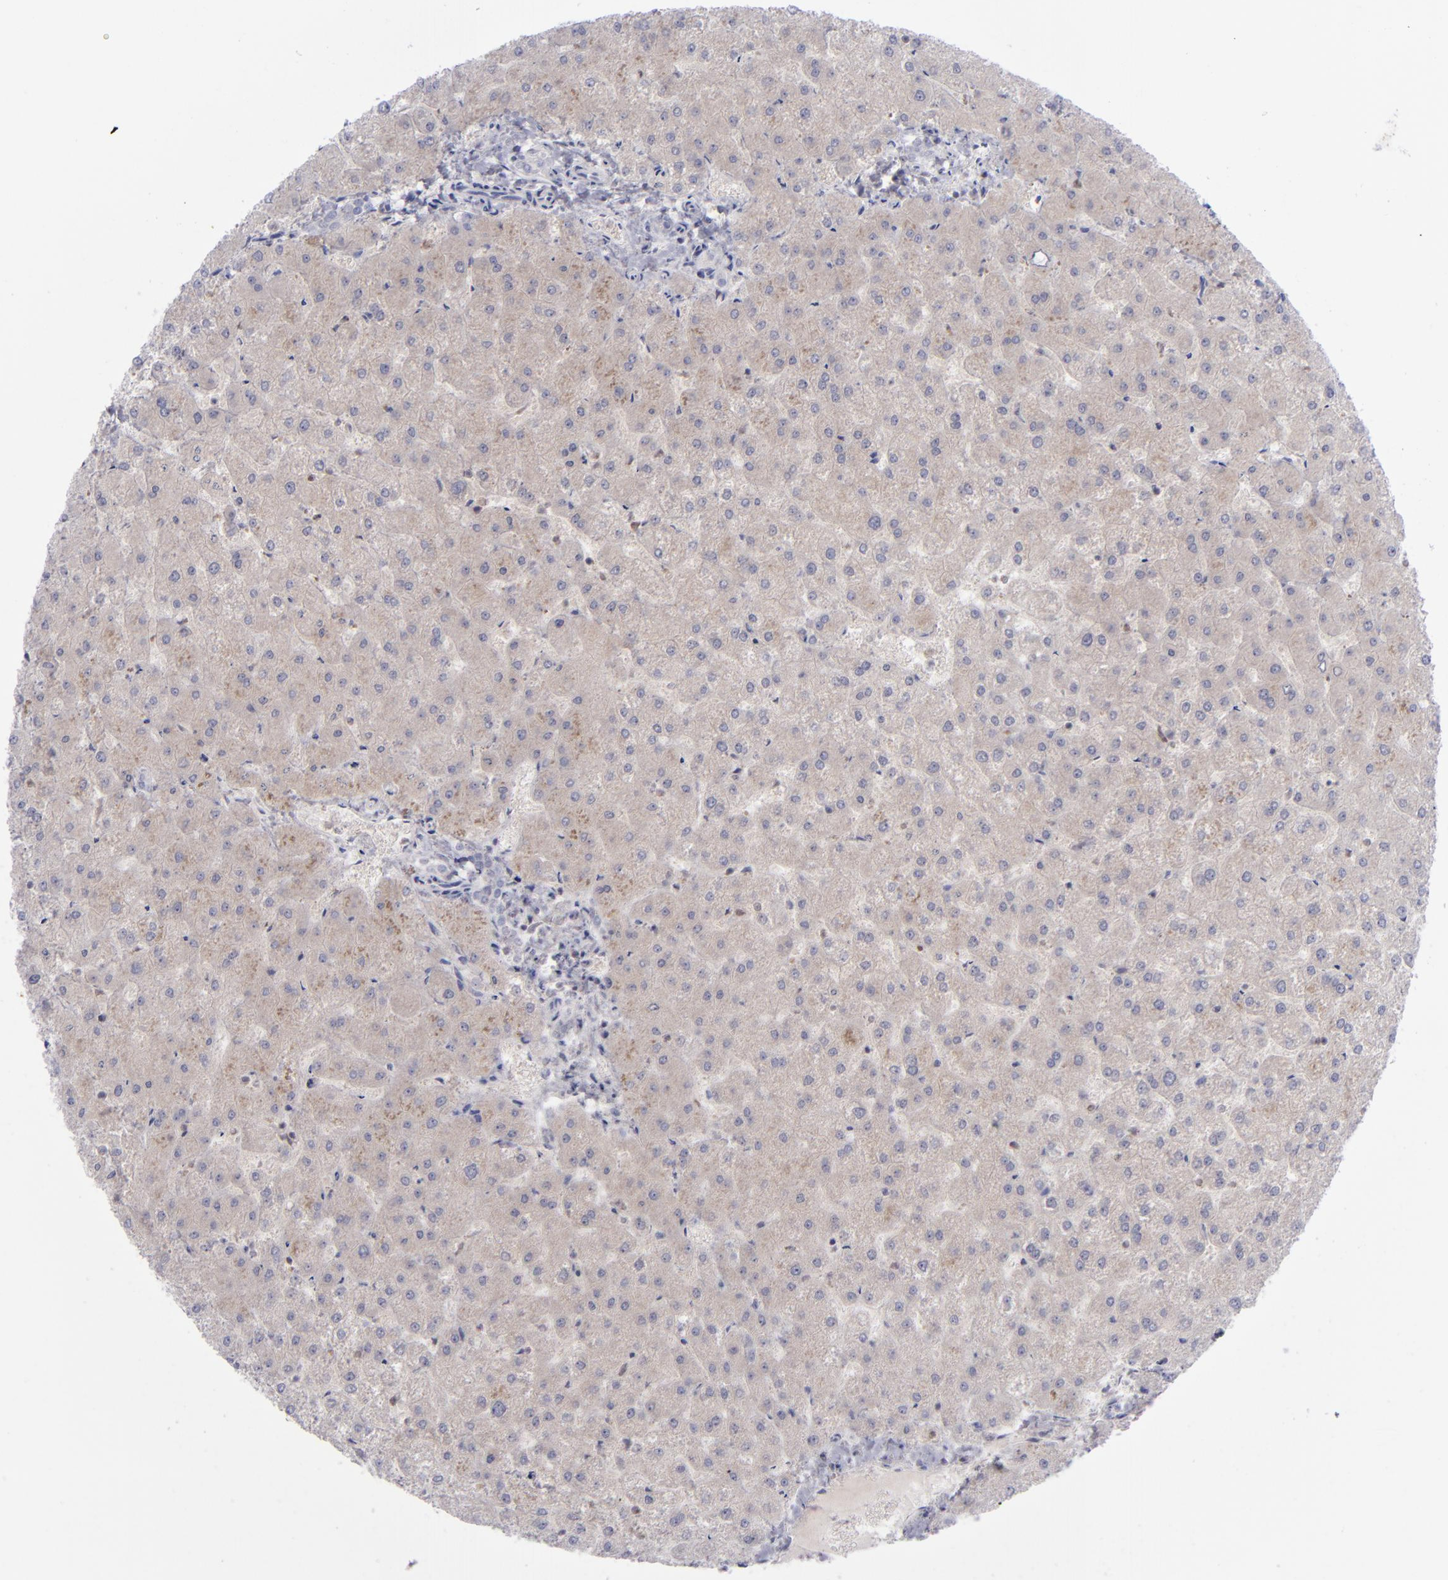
{"staining": {"intensity": "negative", "quantity": "none", "location": "none"}, "tissue": "liver", "cell_type": "Cholangiocytes", "image_type": "normal", "snomed": [{"axis": "morphology", "description": "Normal tissue, NOS"}, {"axis": "topography", "description": "Liver"}], "caption": "Immunohistochemistry micrograph of benign human liver stained for a protein (brown), which shows no expression in cholangiocytes.", "gene": "AURKA", "patient": {"sex": "female", "age": 32}}